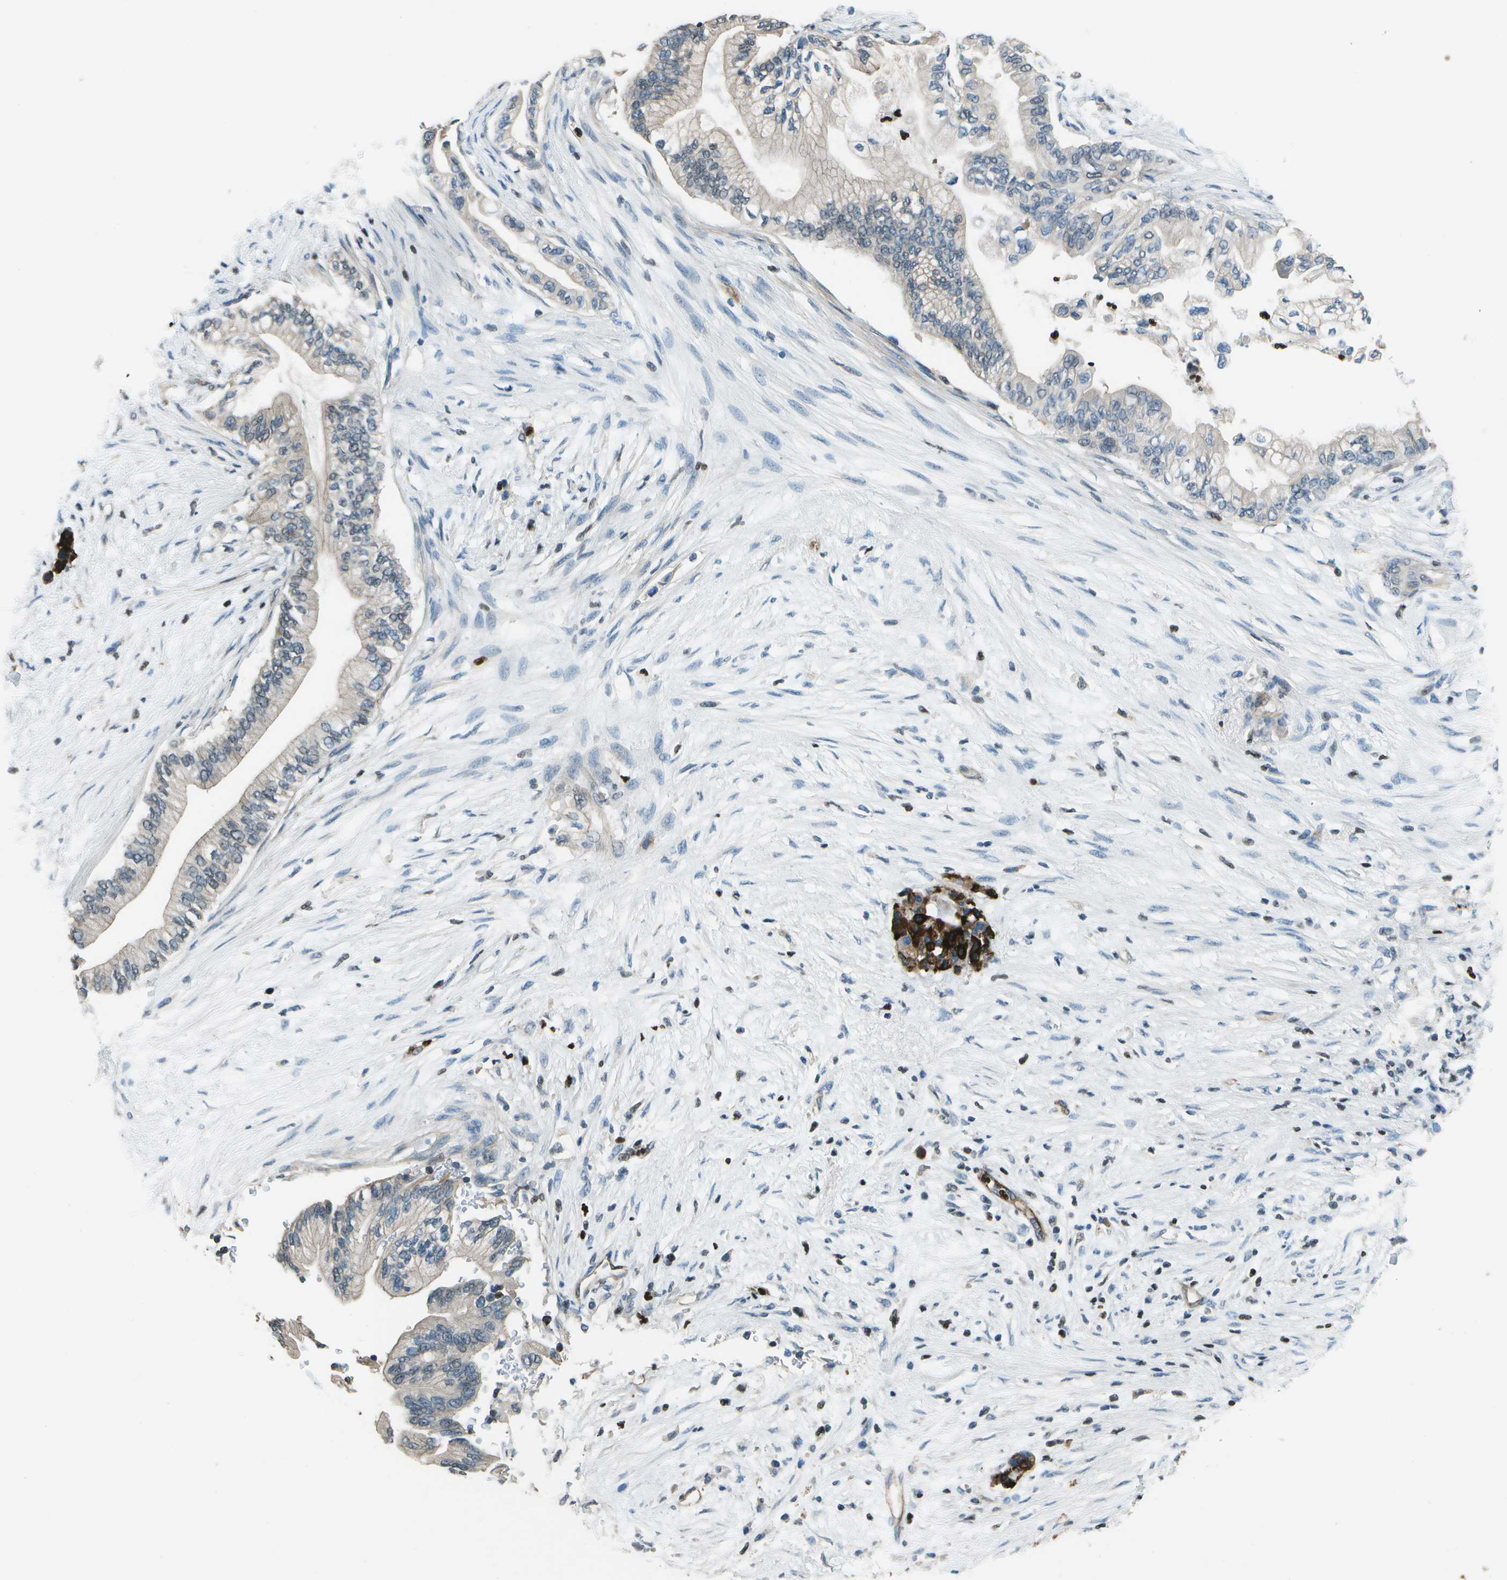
{"staining": {"intensity": "negative", "quantity": "none", "location": "none"}, "tissue": "pancreatic cancer", "cell_type": "Tumor cells", "image_type": "cancer", "snomed": [{"axis": "morphology", "description": "Normal tissue, NOS"}, {"axis": "morphology", "description": "Adenocarcinoma, NOS"}, {"axis": "topography", "description": "Pancreas"}, {"axis": "topography", "description": "Duodenum"}], "caption": "Protein analysis of pancreatic adenocarcinoma reveals no significant positivity in tumor cells. (DAB (3,3'-diaminobenzidine) immunohistochemistry with hematoxylin counter stain).", "gene": "PDLIM1", "patient": {"sex": "female", "age": 60}}